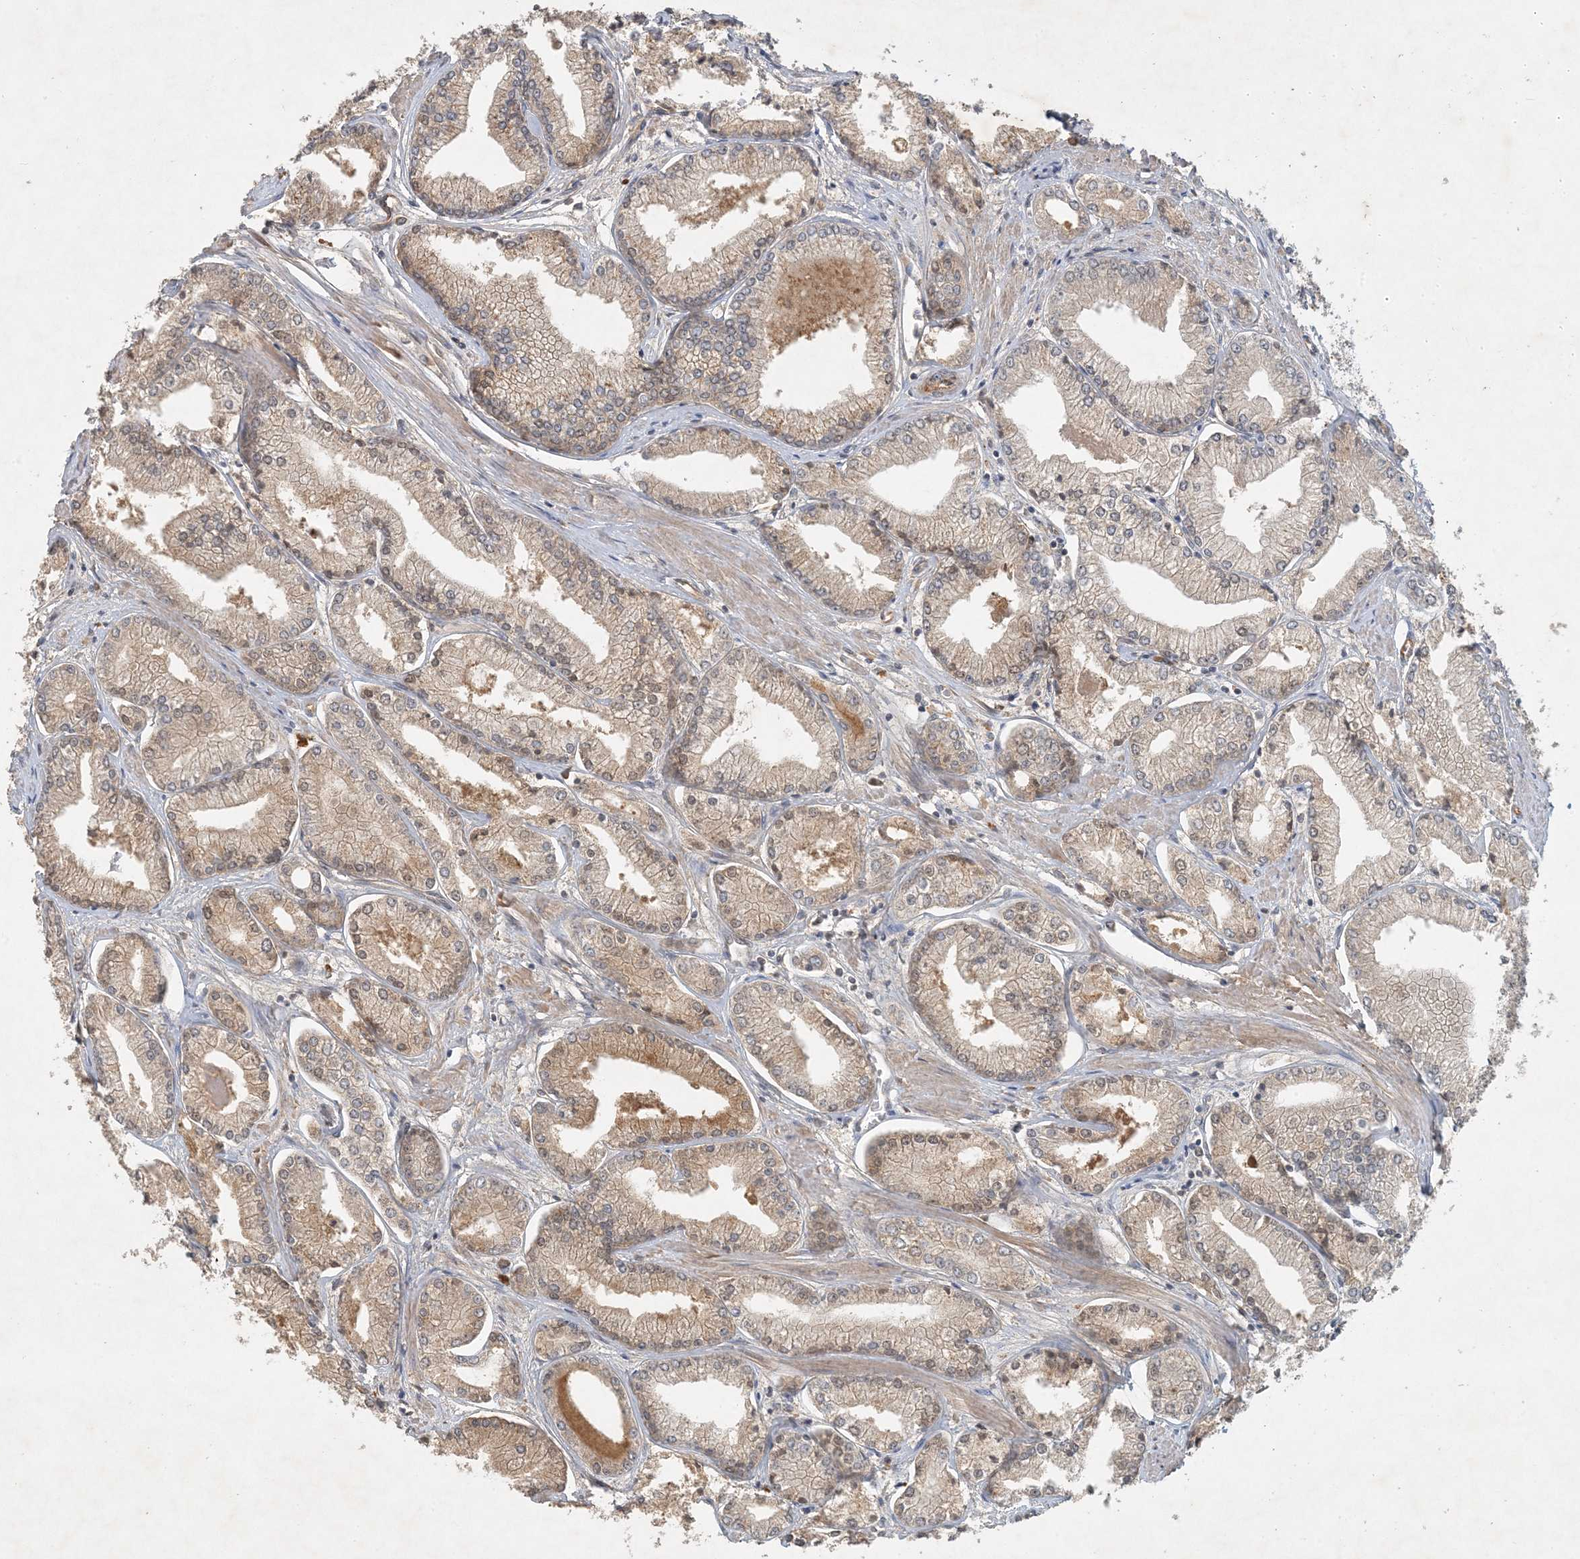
{"staining": {"intensity": "moderate", "quantity": "<25%", "location": "cytoplasmic/membranous"}, "tissue": "prostate cancer", "cell_type": "Tumor cells", "image_type": "cancer", "snomed": [{"axis": "morphology", "description": "Adenocarcinoma, Low grade"}, {"axis": "topography", "description": "Prostate"}], "caption": "This is an image of IHC staining of prostate low-grade adenocarcinoma, which shows moderate staining in the cytoplasmic/membranous of tumor cells.", "gene": "ZCCHC4", "patient": {"sex": "male", "age": 60}}